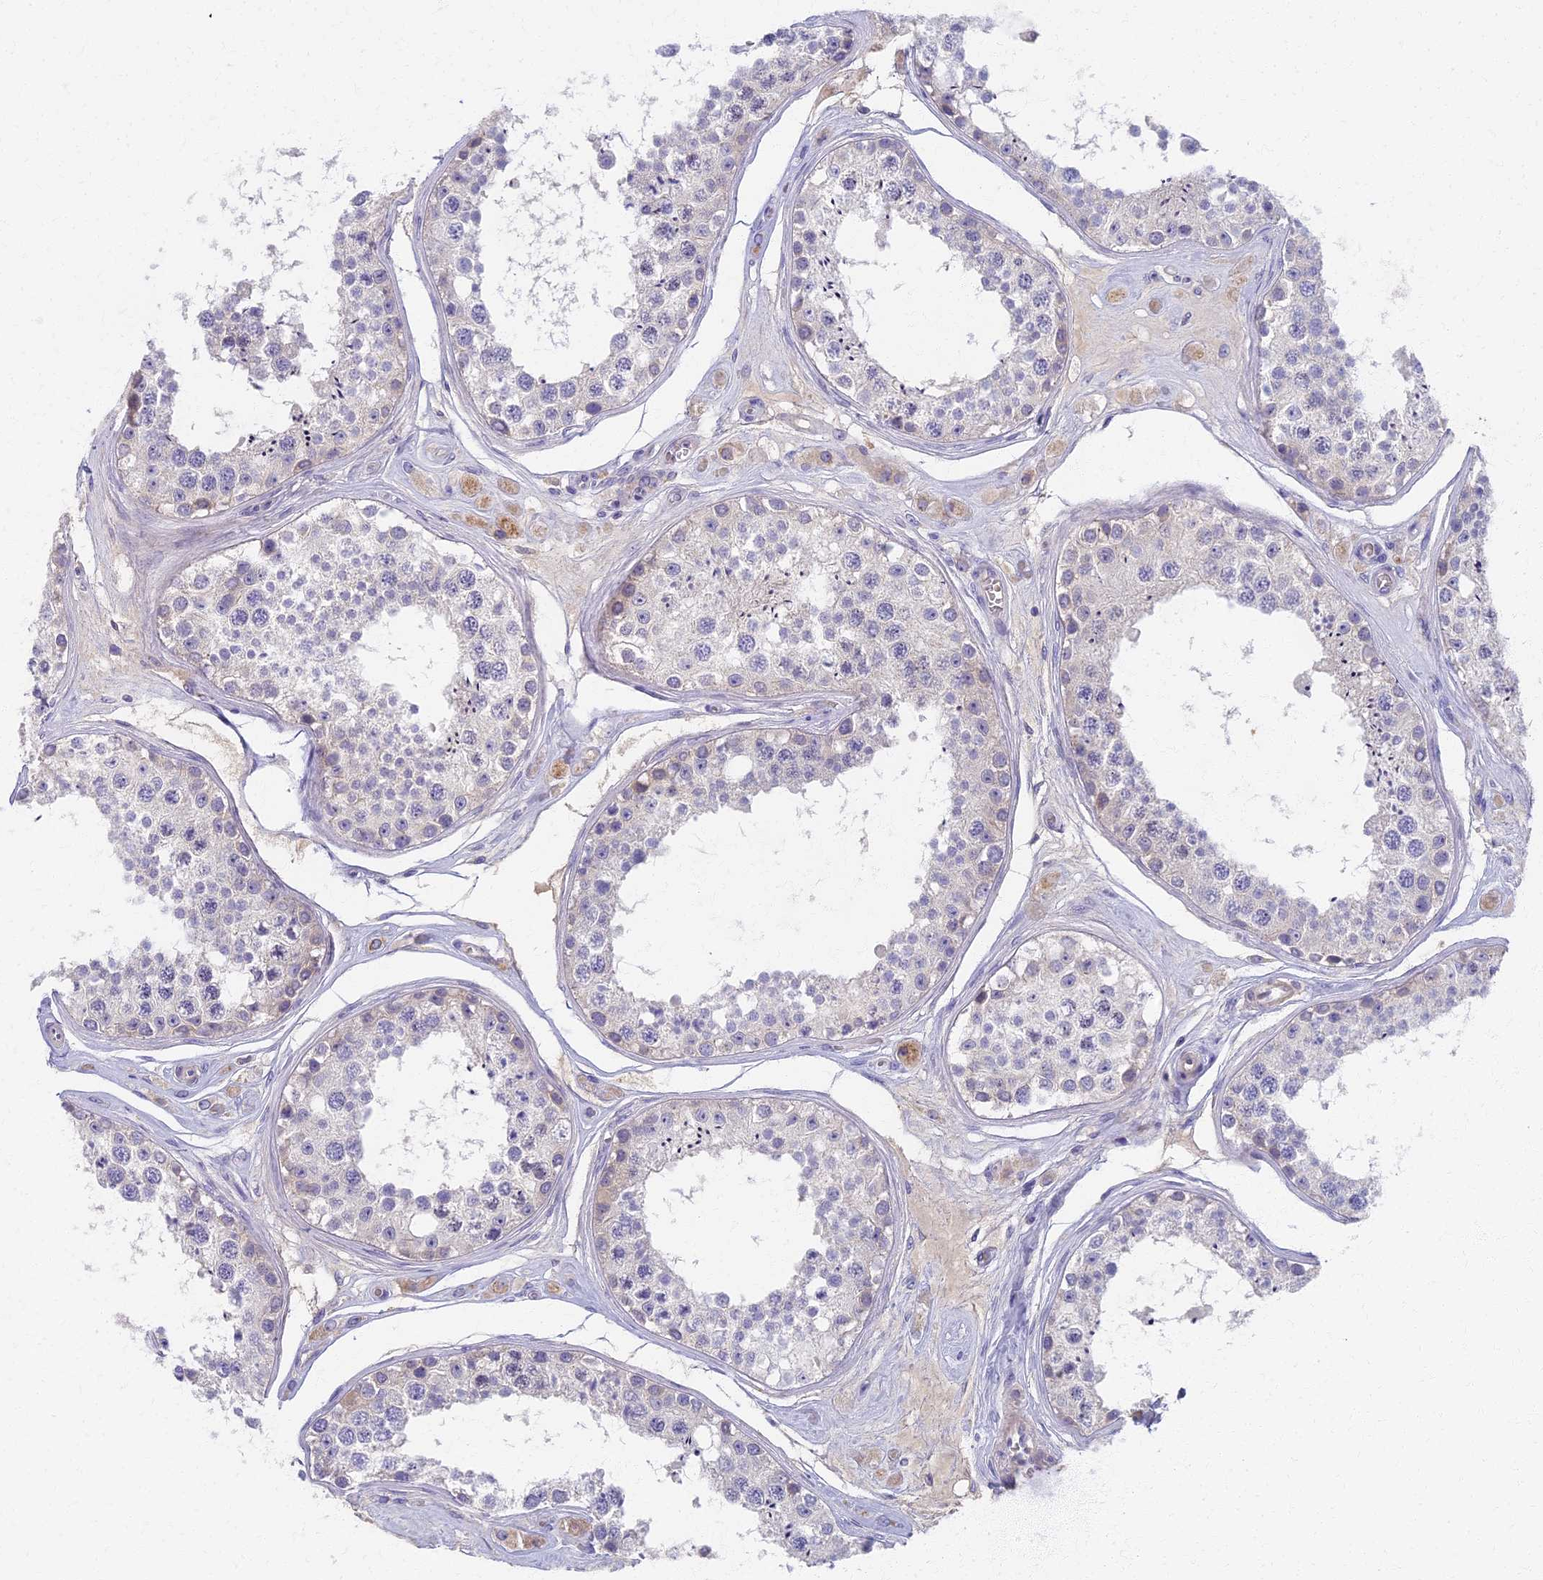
{"staining": {"intensity": "moderate", "quantity": "<25%", "location": "cytoplasmic/membranous"}, "tissue": "testis", "cell_type": "Cells in seminiferous ducts", "image_type": "normal", "snomed": [{"axis": "morphology", "description": "Normal tissue, NOS"}, {"axis": "topography", "description": "Testis"}], "caption": "Brown immunohistochemical staining in unremarkable testis demonstrates moderate cytoplasmic/membranous expression in approximately <25% of cells in seminiferous ducts.", "gene": "AP4E1", "patient": {"sex": "male", "age": 25}}